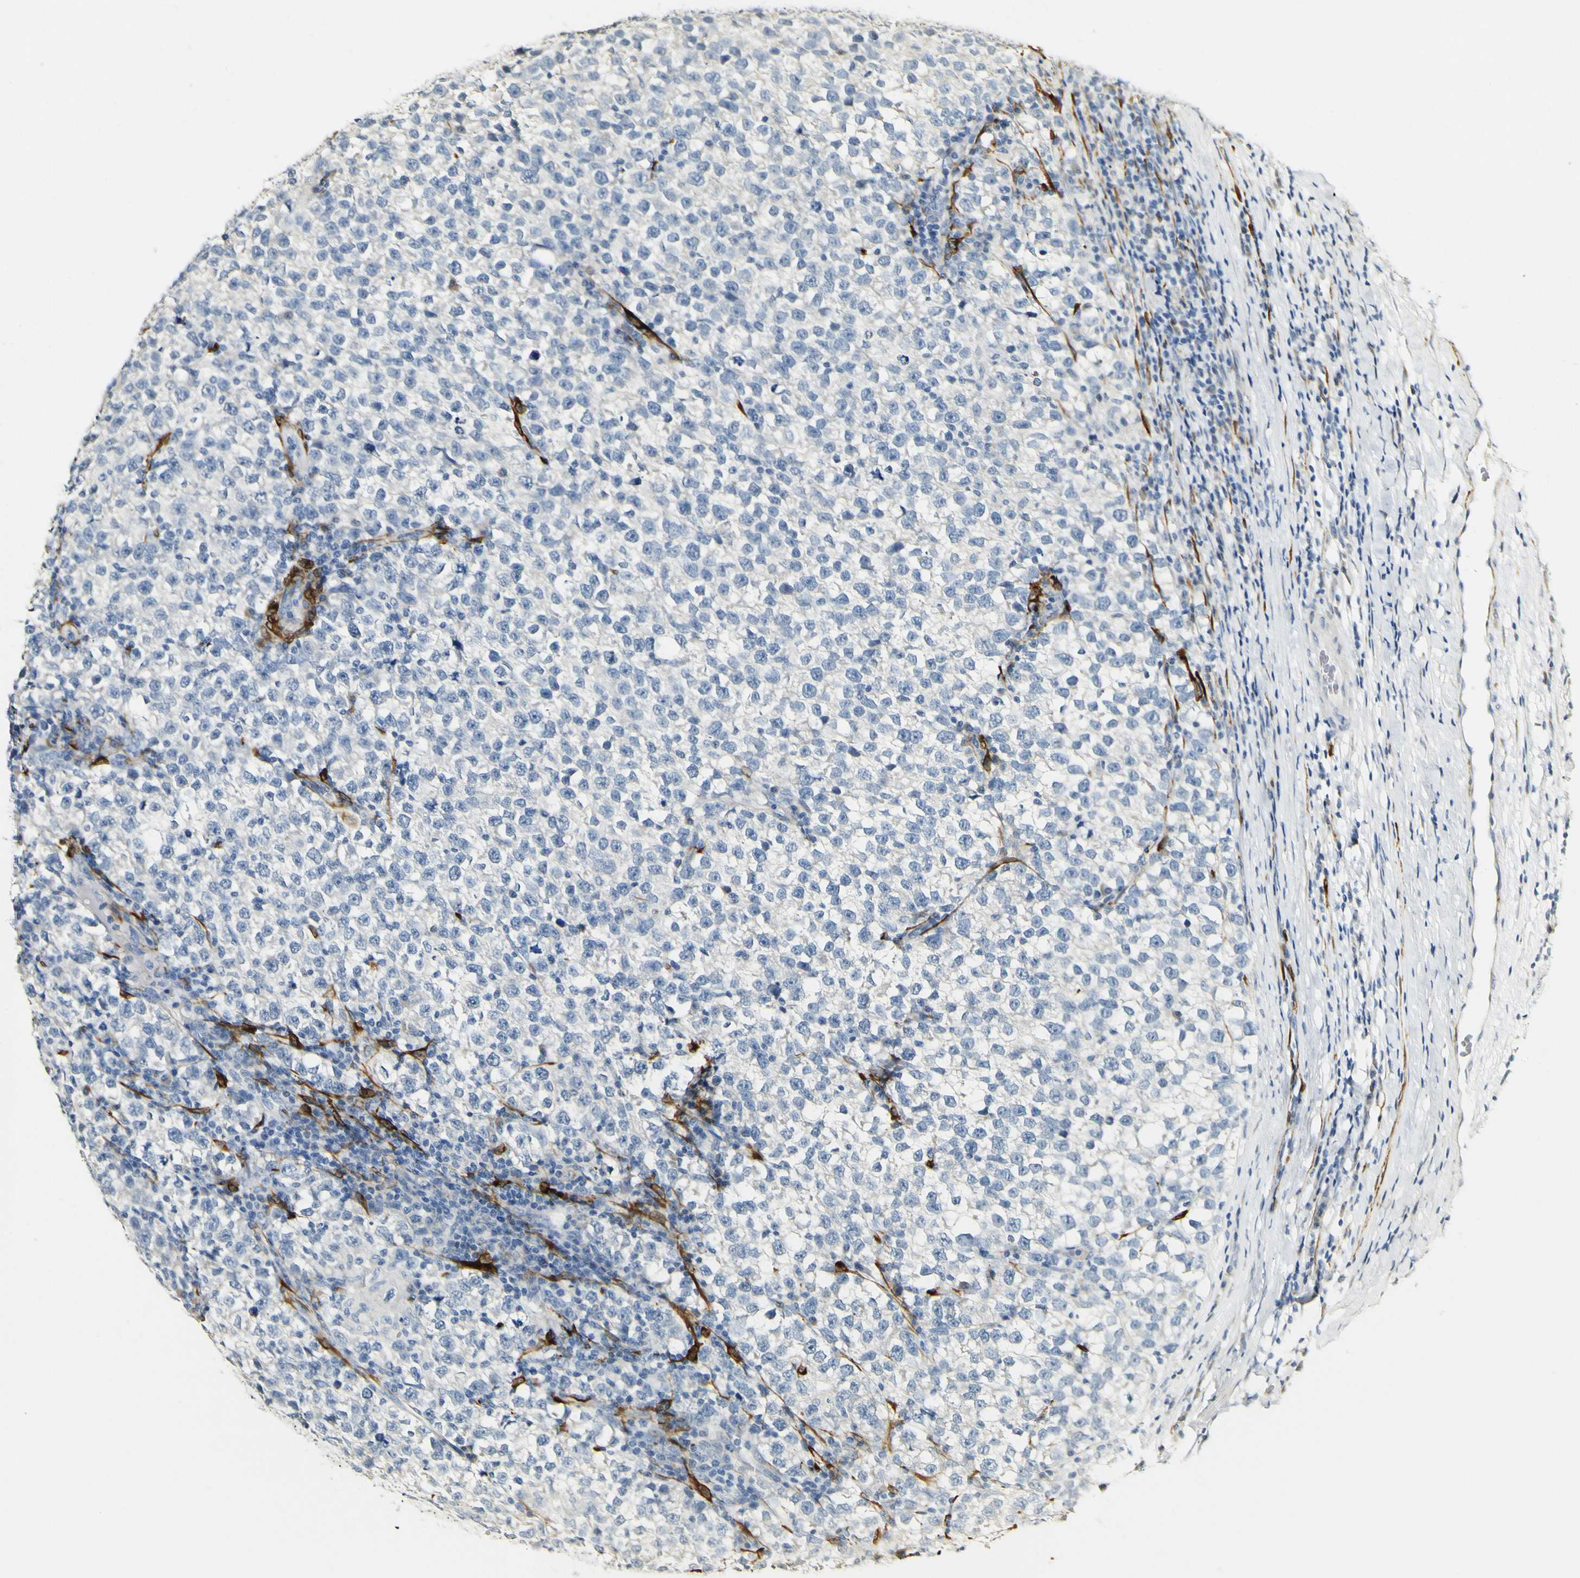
{"staining": {"intensity": "negative", "quantity": "none", "location": "none"}, "tissue": "testis cancer", "cell_type": "Tumor cells", "image_type": "cancer", "snomed": [{"axis": "morphology", "description": "Normal tissue, NOS"}, {"axis": "morphology", "description": "Seminoma, NOS"}, {"axis": "topography", "description": "Testis"}], "caption": "High magnification brightfield microscopy of testis seminoma stained with DAB (3,3'-diaminobenzidine) (brown) and counterstained with hematoxylin (blue): tumor cells show no significant positivity.", "gene": "FMO3", "patient": {"sex": "male", "age": 43}}